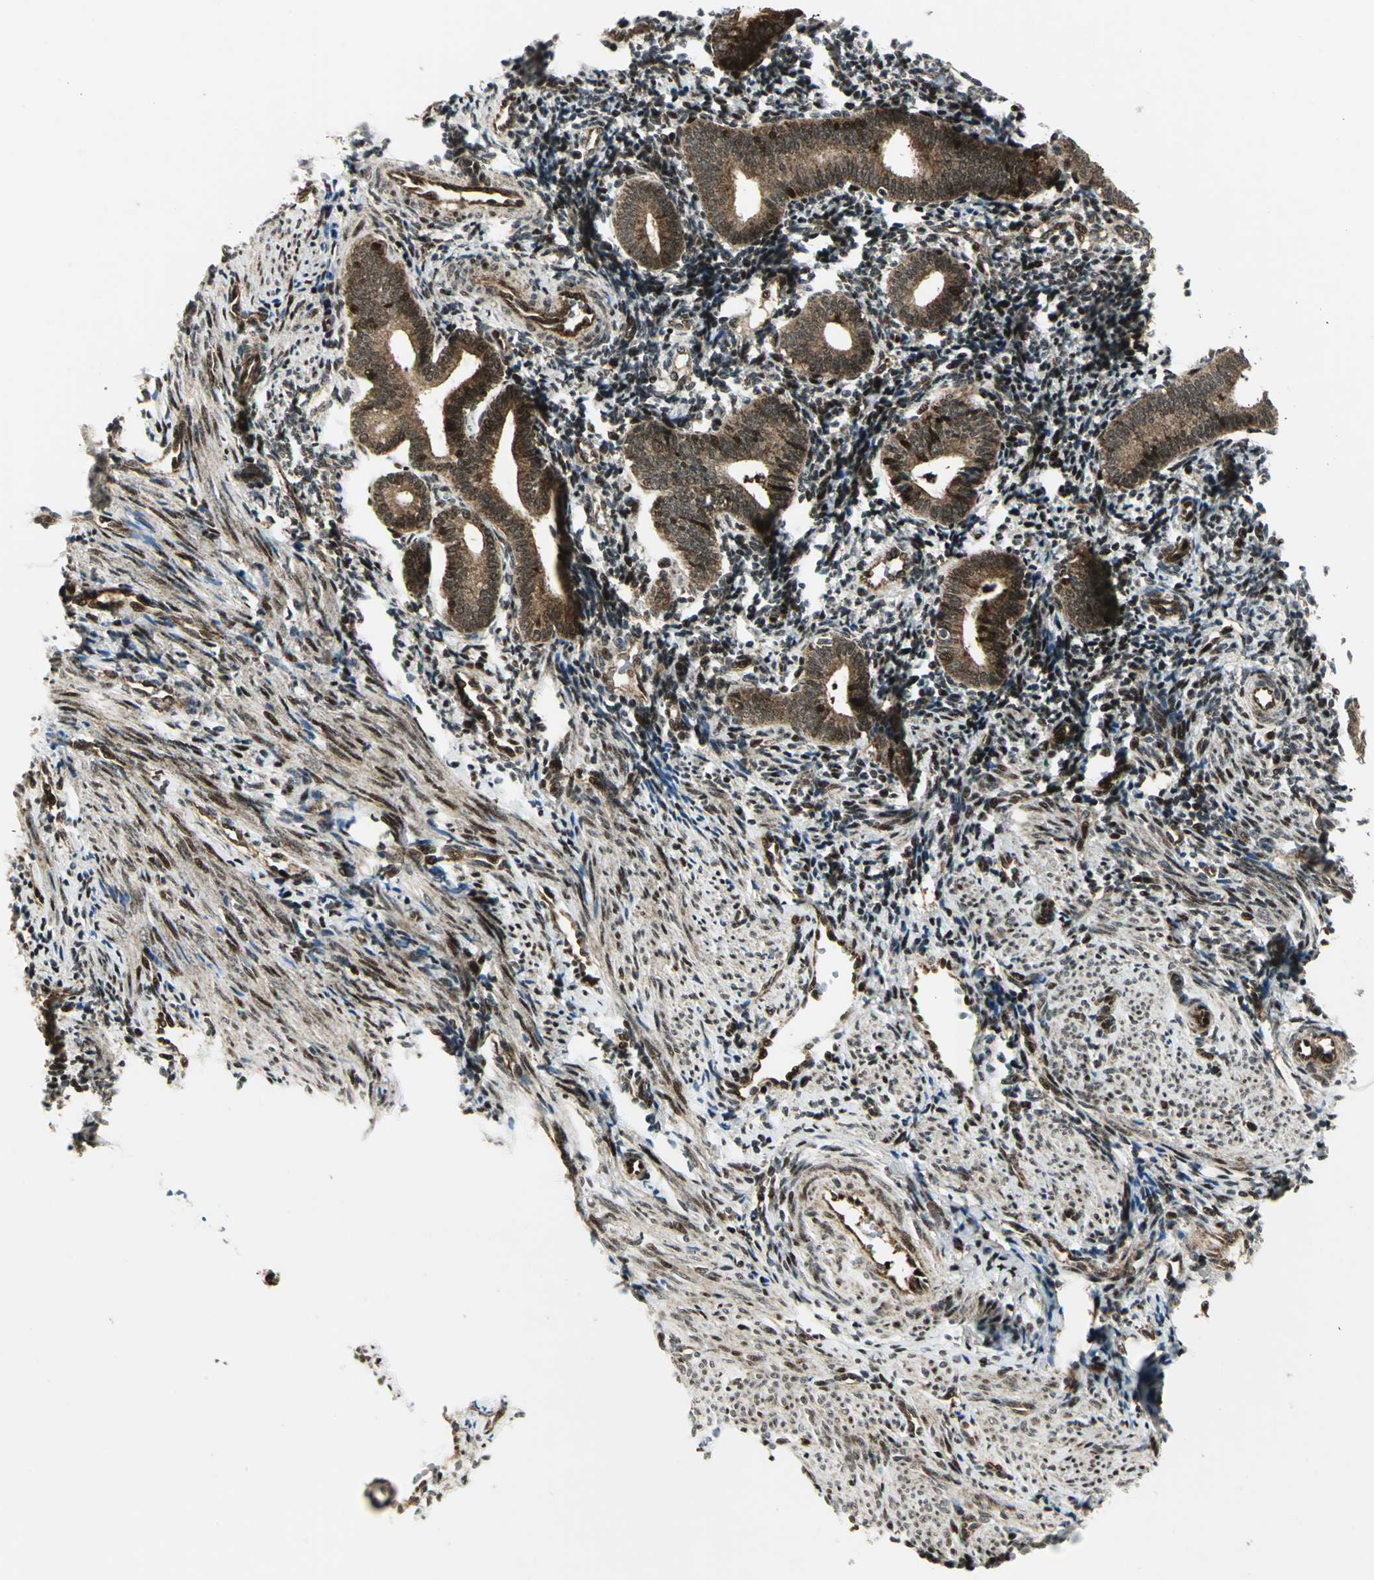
{"staining": {"intensity": "strong", "quantity": ">75%", "location": "cytoplasmic/membranous,nuclear"}, "tissue": "endometrium", "cell_type": "Cells in endometrial stroma", "image_type": "normal", "snomed": [{"axis": "morphology", "description": "Normal tissue, NOS"}, {"axis": "topography", "description": "Uterus"}, {"axis": "topography", "description": "Endometrium"}], "caption": "This histopathology image displays immunohistochemistry (IHC) staining of unremarkable human endometrium, with high strong cytoplasmic/membranous,nuclear expression in about >75% of cells in endometrial stroma.", "gene": "COPS5", "patient": {"sex": "female", "age": 33}}